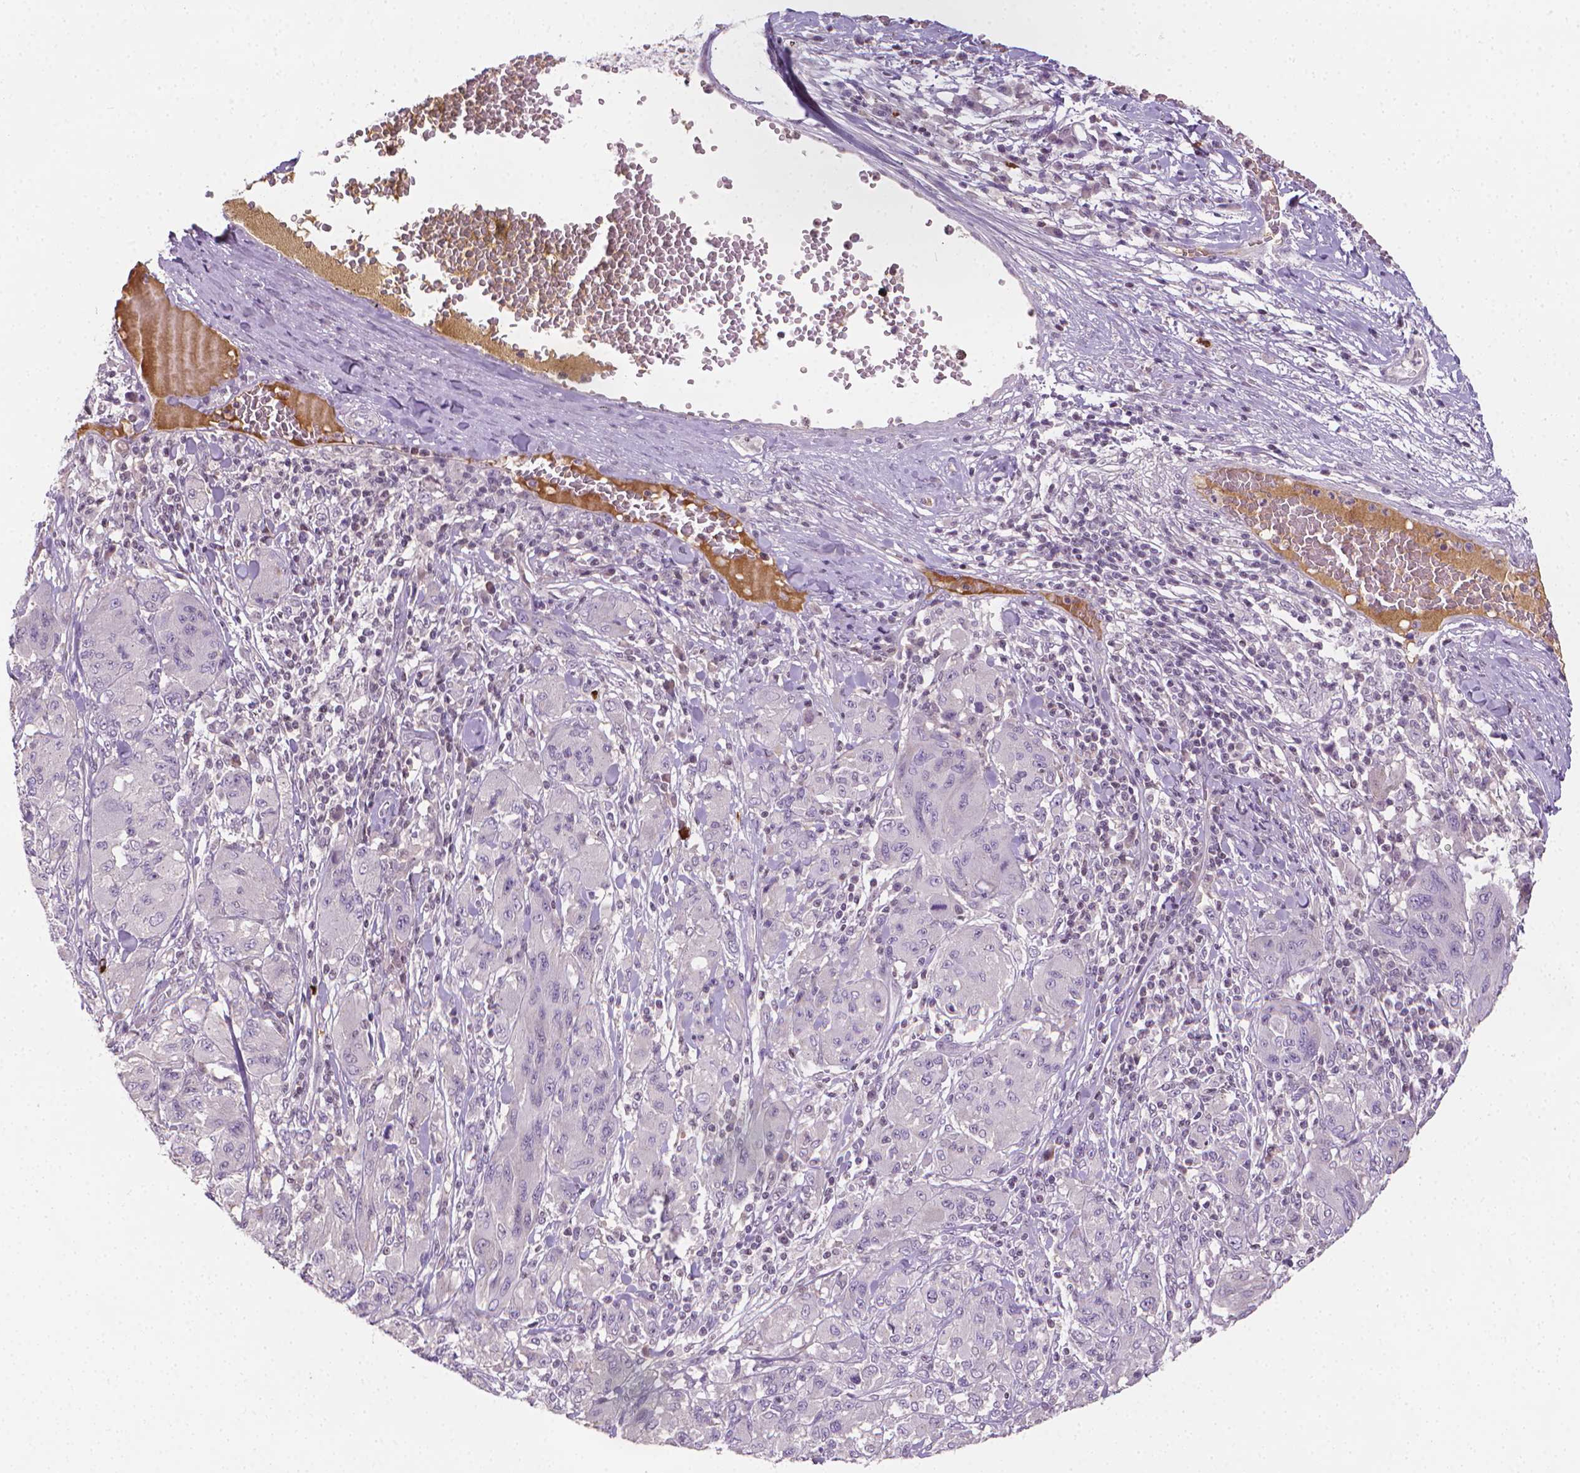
{"staining": {"intensity": "negative", "quantity": "none", "location": "none"}, "tissue": "melanoma", "cell_type": "Tumor cells", "image_type": "cancer", "snomed": [{"axis": "morphology", "description": "Malignant melanoma, NOS"}, {"axis": "topography", "description": "Skin"}], "caption": "A high-resolution photomicrograph shows IHC staining of melanoma, which exhibits no significant staining in tumor cells.", "gene": "NCAN", "patient": {"sex": "female", "age": 91}}